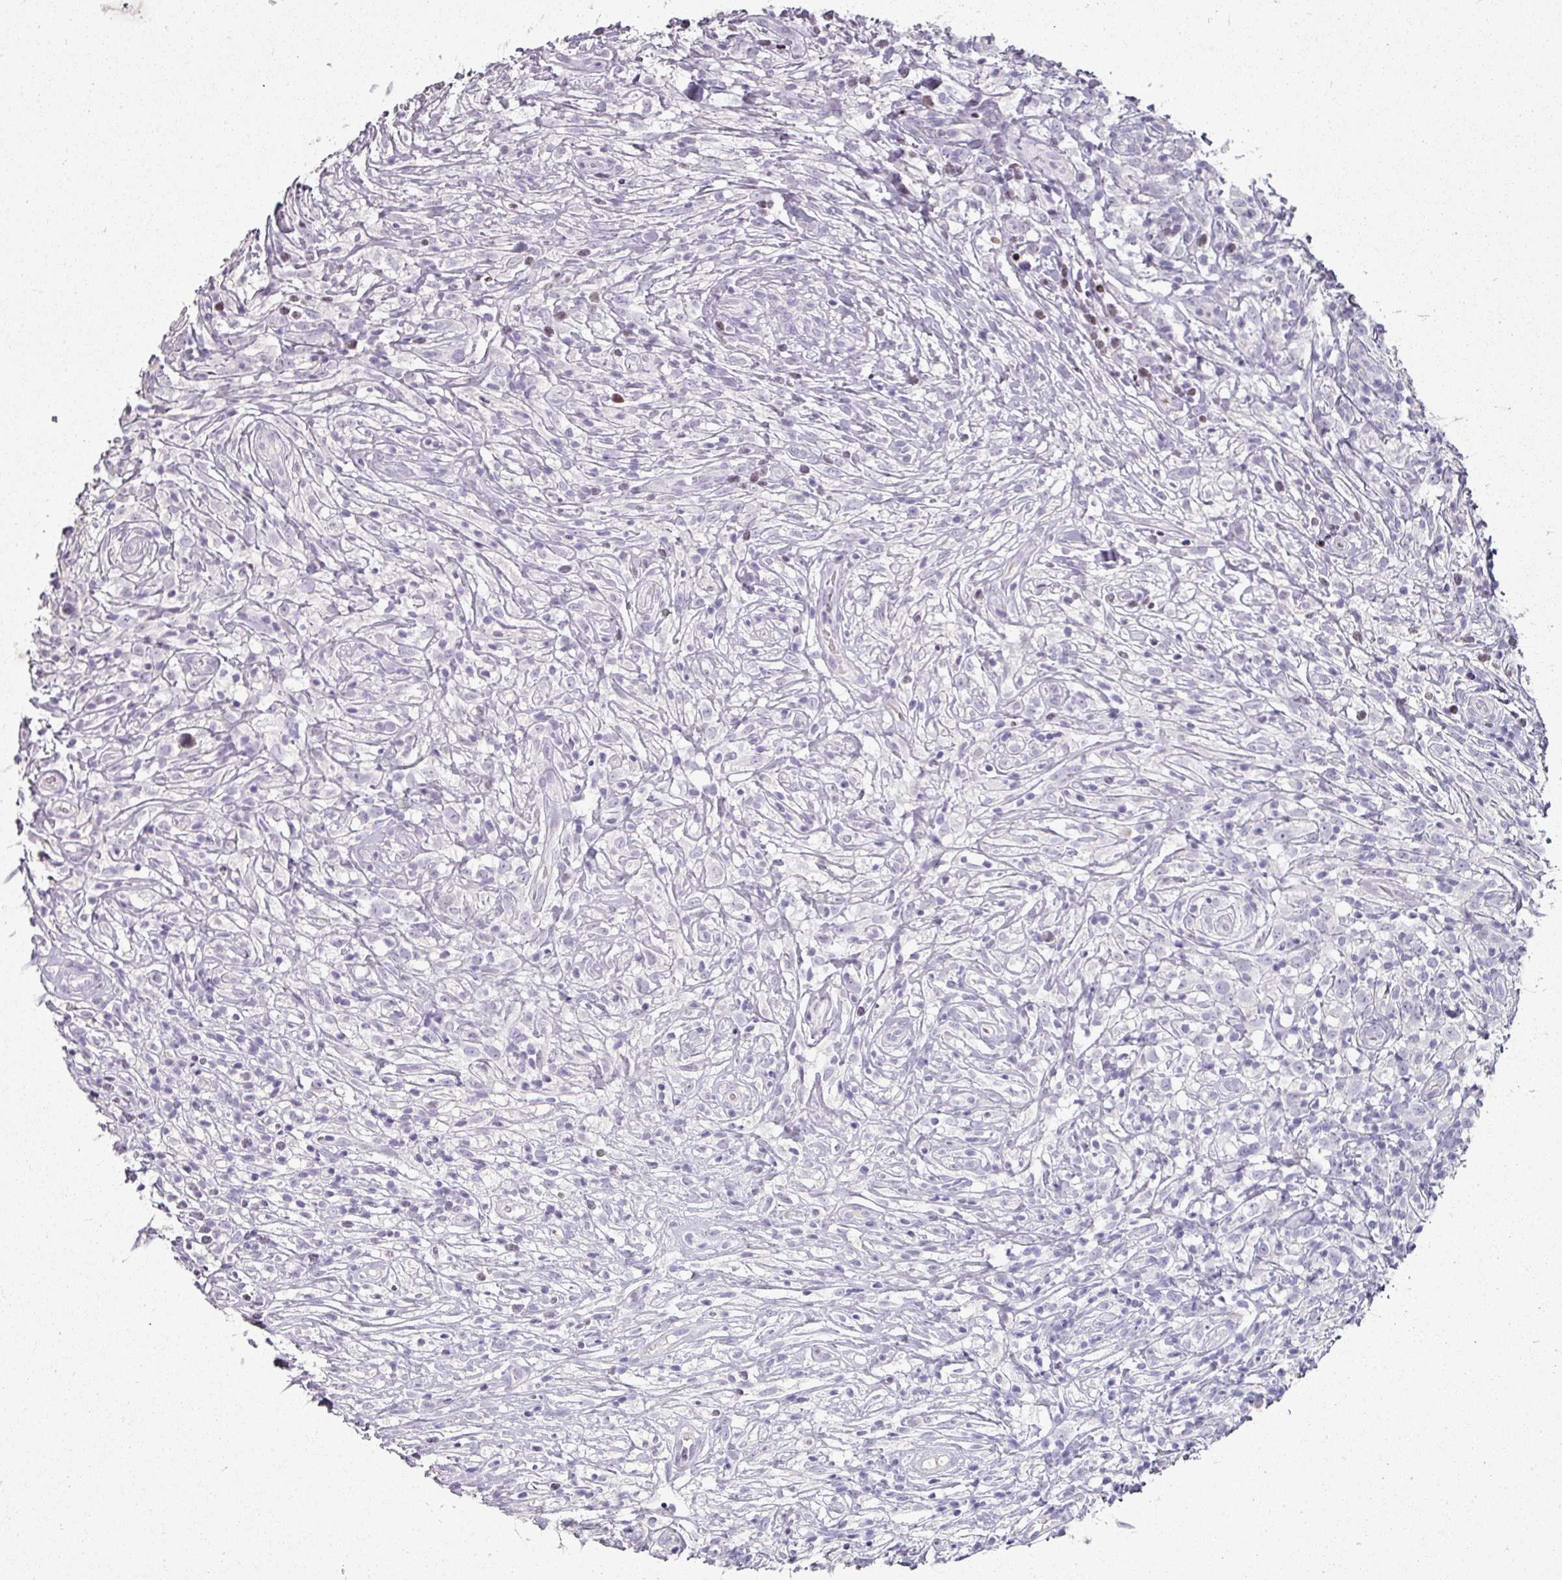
{"staining": {"intensity": "negative", "quantity": "none", "location": "none"}, "tissue": "lymphoma", "cell_type": "Tumor cells", "image_type": "cancer", "snomed": [{"axis": "morphology", "description": "Hodgkin's disease, NOS"}, {"axis": "topography", "description": "No Tissue"}], "caption": "Lymphoma stained for a protein using immunohistochemistry (IHC) shows no staining tumor cells.", "gene": "GTF2H3", "patient": {"sex": "female", "age": 21}}